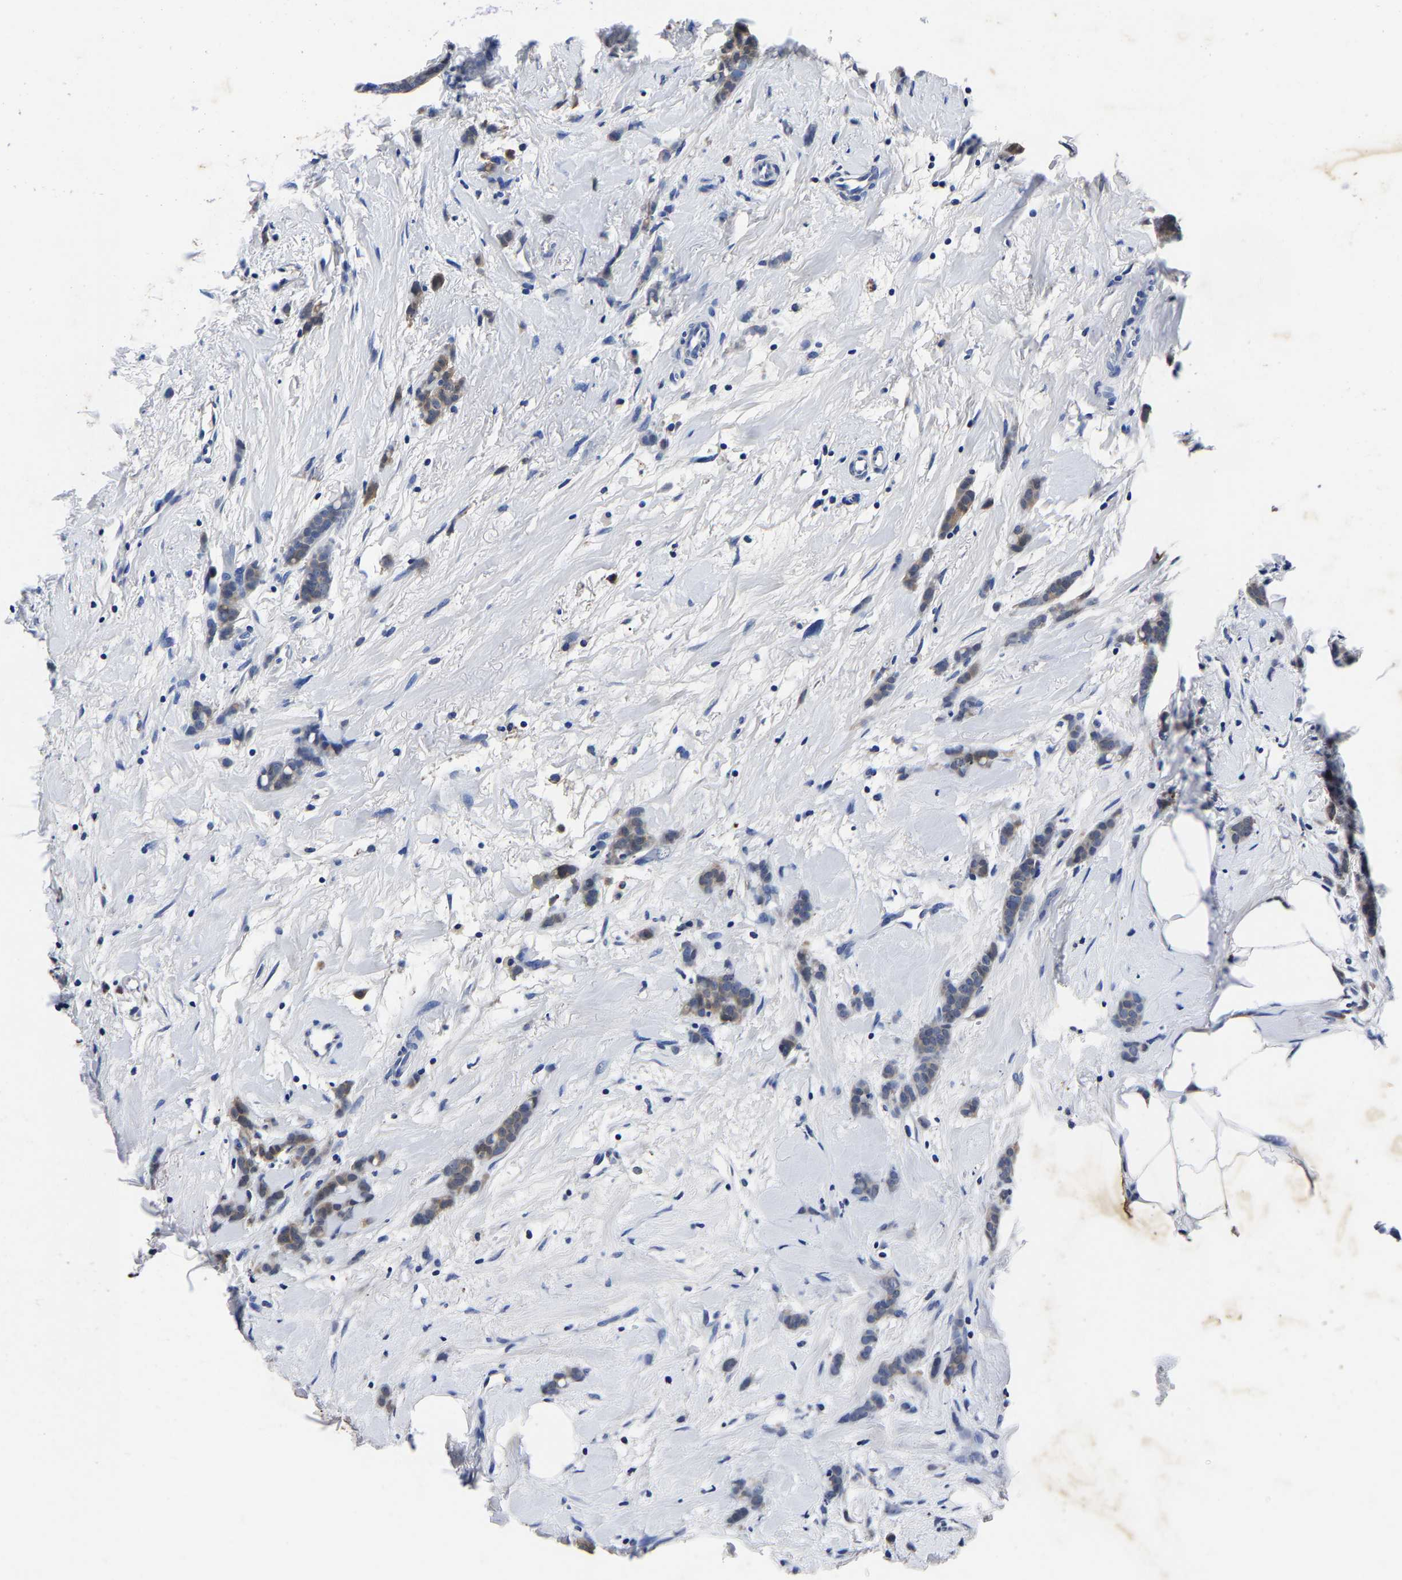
{"staining": {"intensity": "weak", "quantity": "<25%", "location": "cytoplasmic/membranous"}, "tissue": "breast cancer", "cell_type": "Tumor cells", "image_type": "cancer", "snomed": [{"axis": "morphology", "description": "Lobular carcinoma, in situ"}, {"axis": "morphology", "description": "Lobular carcinoma"}, {"axis": "topography", "description": "Breast"}], "caption": "This is a micrograph of immunohistochemistry staining of breast lobular carcinoma, which shows no expression in tumor cells. (DAB immunohistochemistry (IHC) with hematoxylin counter stain).", "gene": "PSPH", "patient": {"sex": "female", "age": 41}}